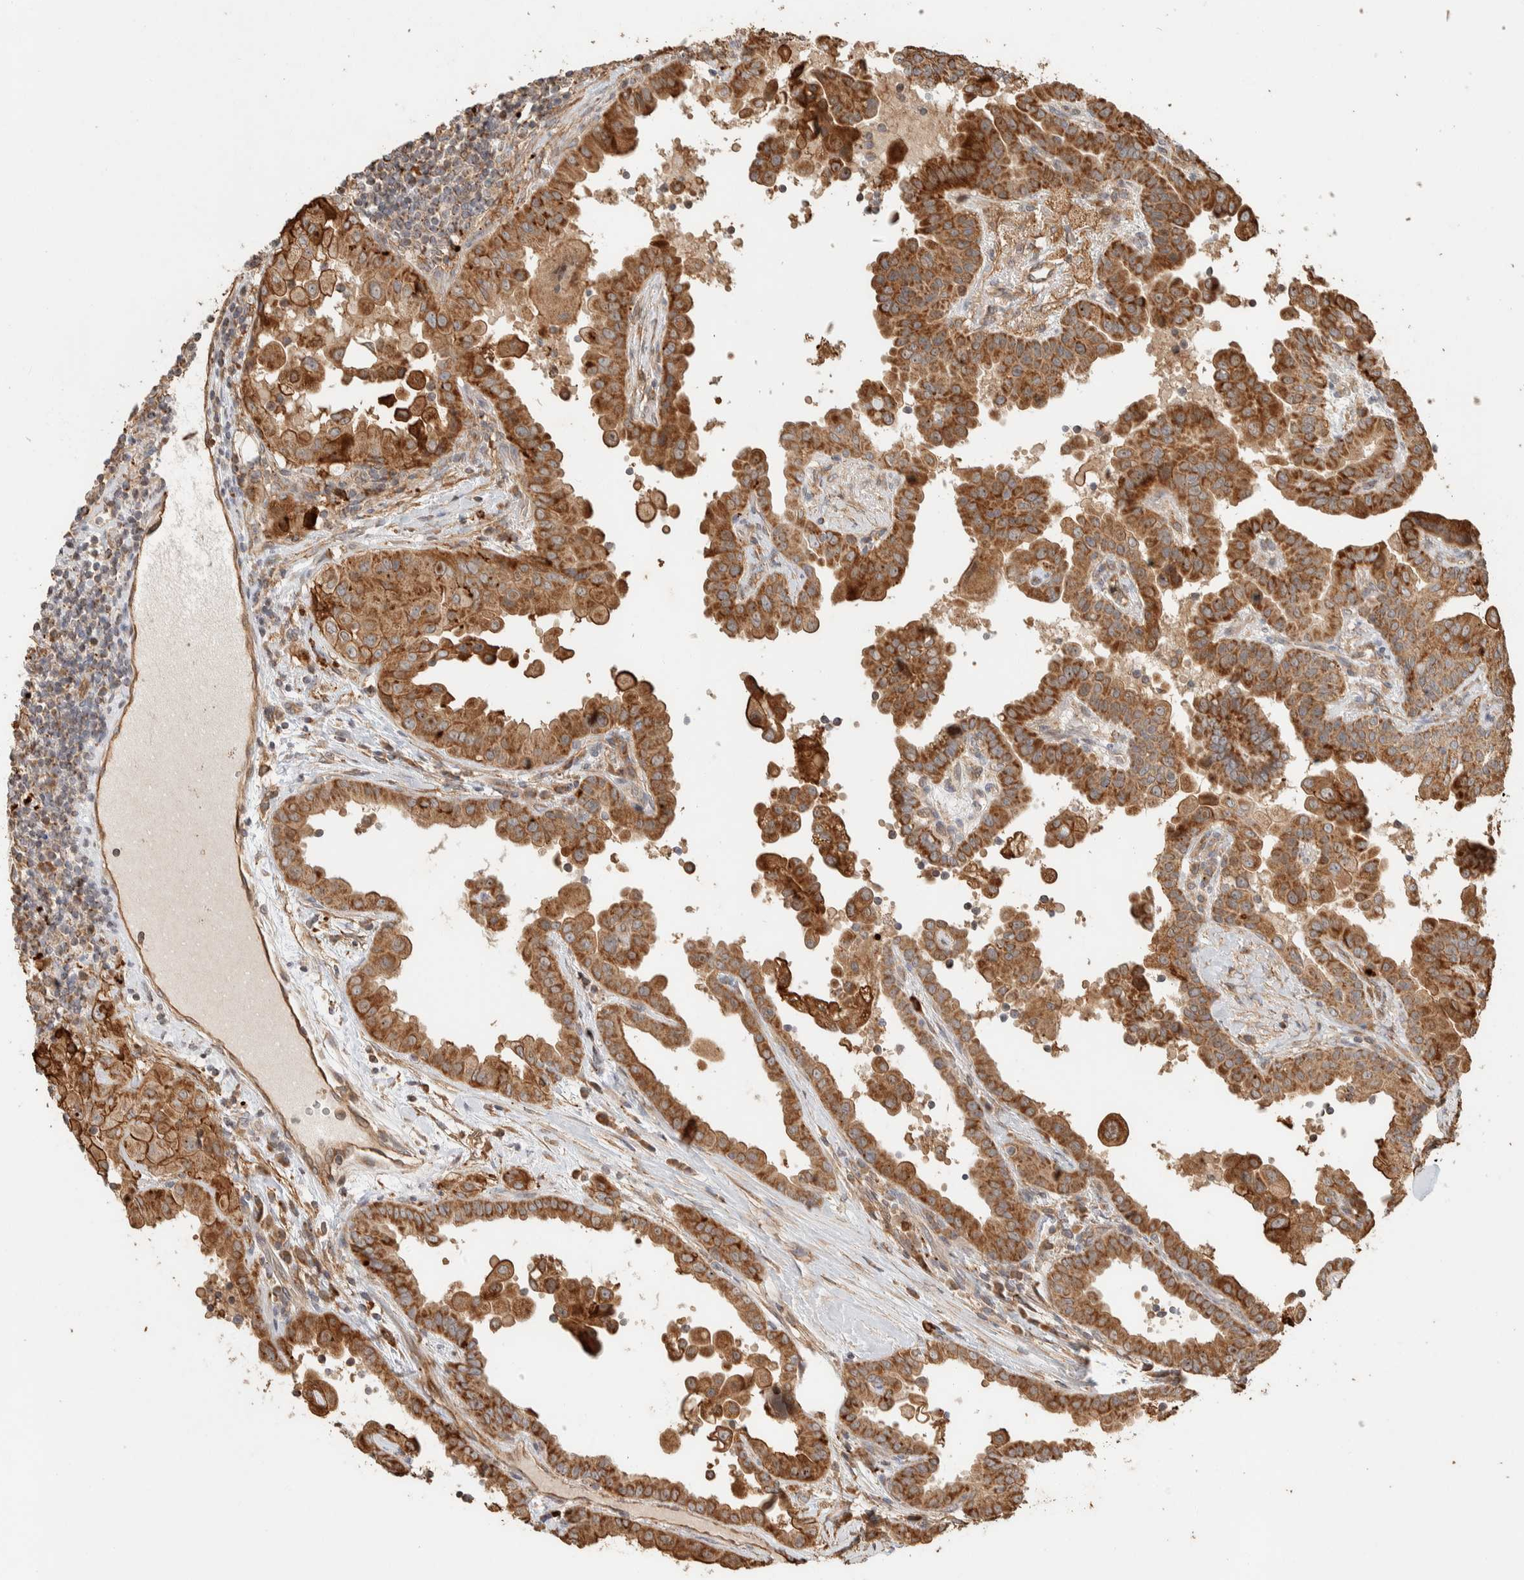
{"staining": {"intensity": "moderate", "quantity": ">75%", "location": "cytoplasmic/membranous"}, "tissue": "thyroid cancer", "cell_type": "Tumor cells", "image_type": "cancer", "snomed": [{"axis": "morphology", "description": "Papillary adenocarcinoma, NOS"}, {"axis": "topography", "description": "Thyroid gland"}], "caption": "Thyroid cancer (papillary adenocarcinoma) was stained to show a protein in brown. There is medium levels of moderate cytoplasmic/membranous expression in about >75% of tumor cells.", "gene": "KIF9", "patient": {"sex": "male", "age": 33}}